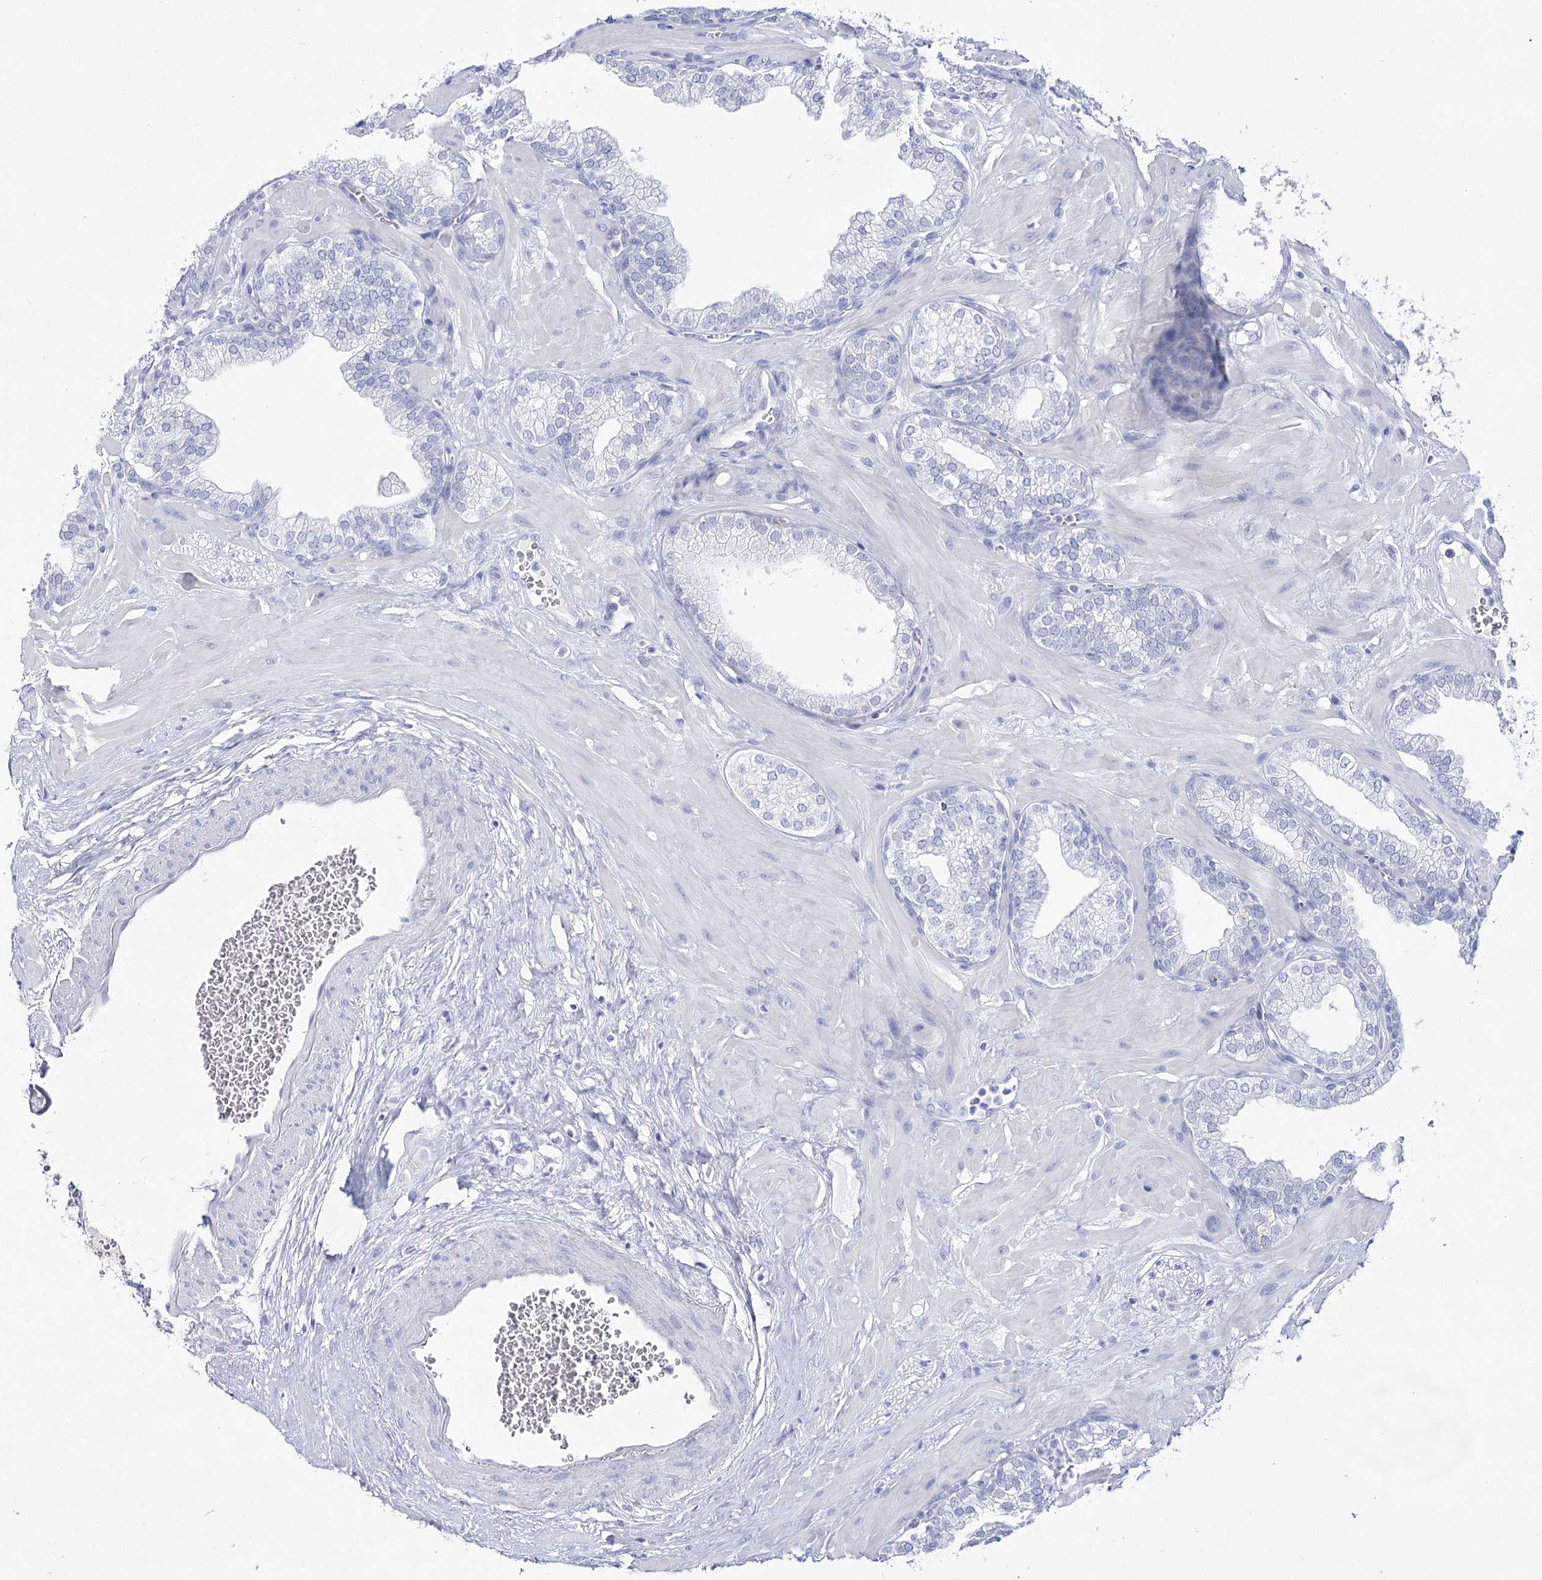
{"staining": {"intensity": "negative", "quantity": "none", "location": "none"}, "tissue": "prostate", "cell_type": "Glandular cells", "image_type": "normal", "snomed": [{"axis": "morphology", "description": "Normal tissue, NOS"}, {"axis": "morphology", "description": "Urothelial carcinoma, Low grade"}, {"axis": "topography", "description": "Urinary bladder"}, {"axis": "topography", "description": "Prostate"}], "caption": "A micrograph of human prostate is negative for staining in glandular cells. (DAB (3,3'-diaminobenzidine) immunohistochemistry (IHC) with hematoxylin counter stain).", "gene": "RNF186", "patient": {"sex": "male", "age": 60}}